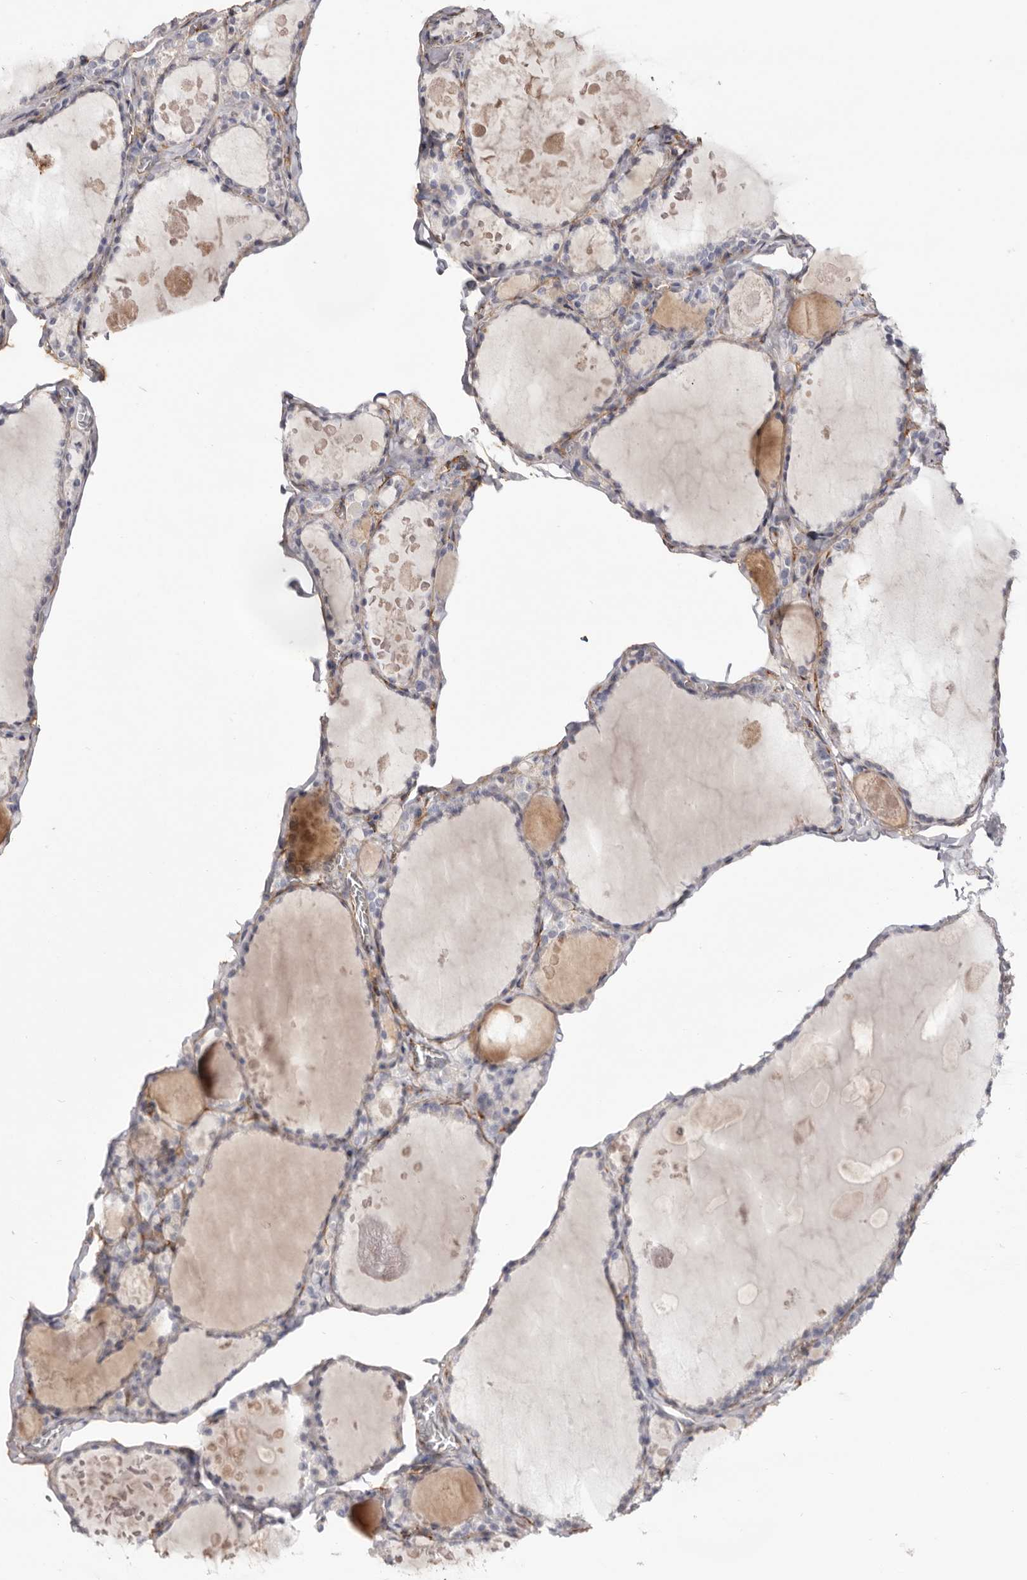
{"staining": {"intensity": "negative", "quantity": "none", "location": "none"}, "tissue": "thyroid gland", "cell_type": "Glandular cells", "image_type": "normal", "snomed": [{"axis": "morphology", "description": "Normal tissue, NOS"}, {"axis": "topography", "description": "Thyroid gland"}], "caption": "Immunohistochemistry image of normal thyroid gland: thyroid gland stained with DAB (3,3'-diaminobenzidine) displays no significant protein expression in glandular cells.", "gene": "LRRC66", "patient": {"sex": "male", "age": 56}}